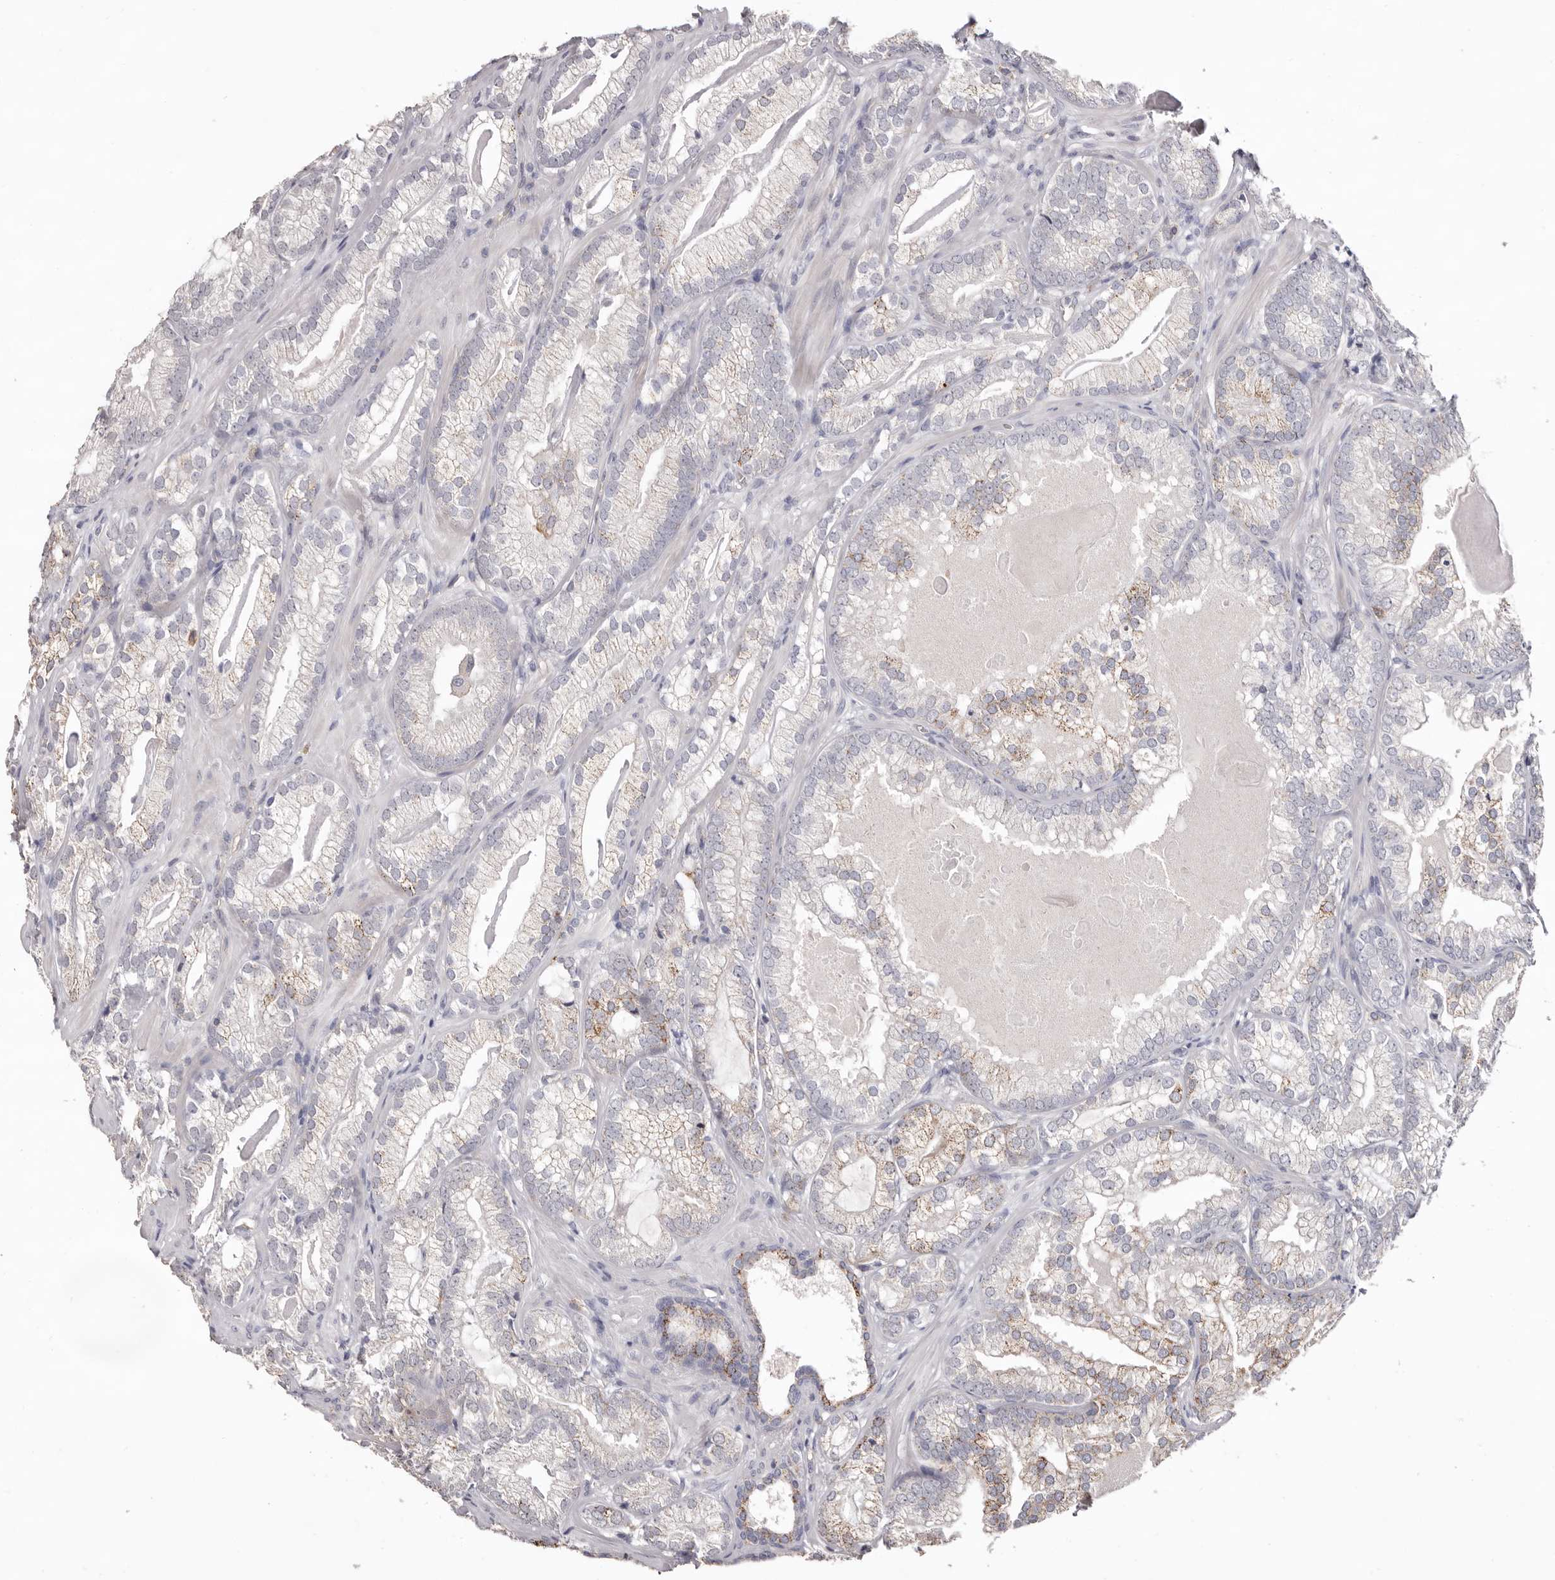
{"staining": {"intensity": "weak", "quantity": "<25%", "location": "cytoplasmic/membranous"}, "tissue": "prostate cancer", "cell_type": "Tumor cells", "image_type": "cancer", "snomed": [{"axis": "morphology", "description": "Adenocarcinoma, Low grade"}, {"axis": "topography", "description": "Prostate"}], "caption": "Prostate cancer was stained to show a protein in brown. There is no significant staining in tumor cells. (IHC, brightfield microscopy, high magnification).", "gene": "MMACHC", "patient": {"sex": "male", "age": 72}}